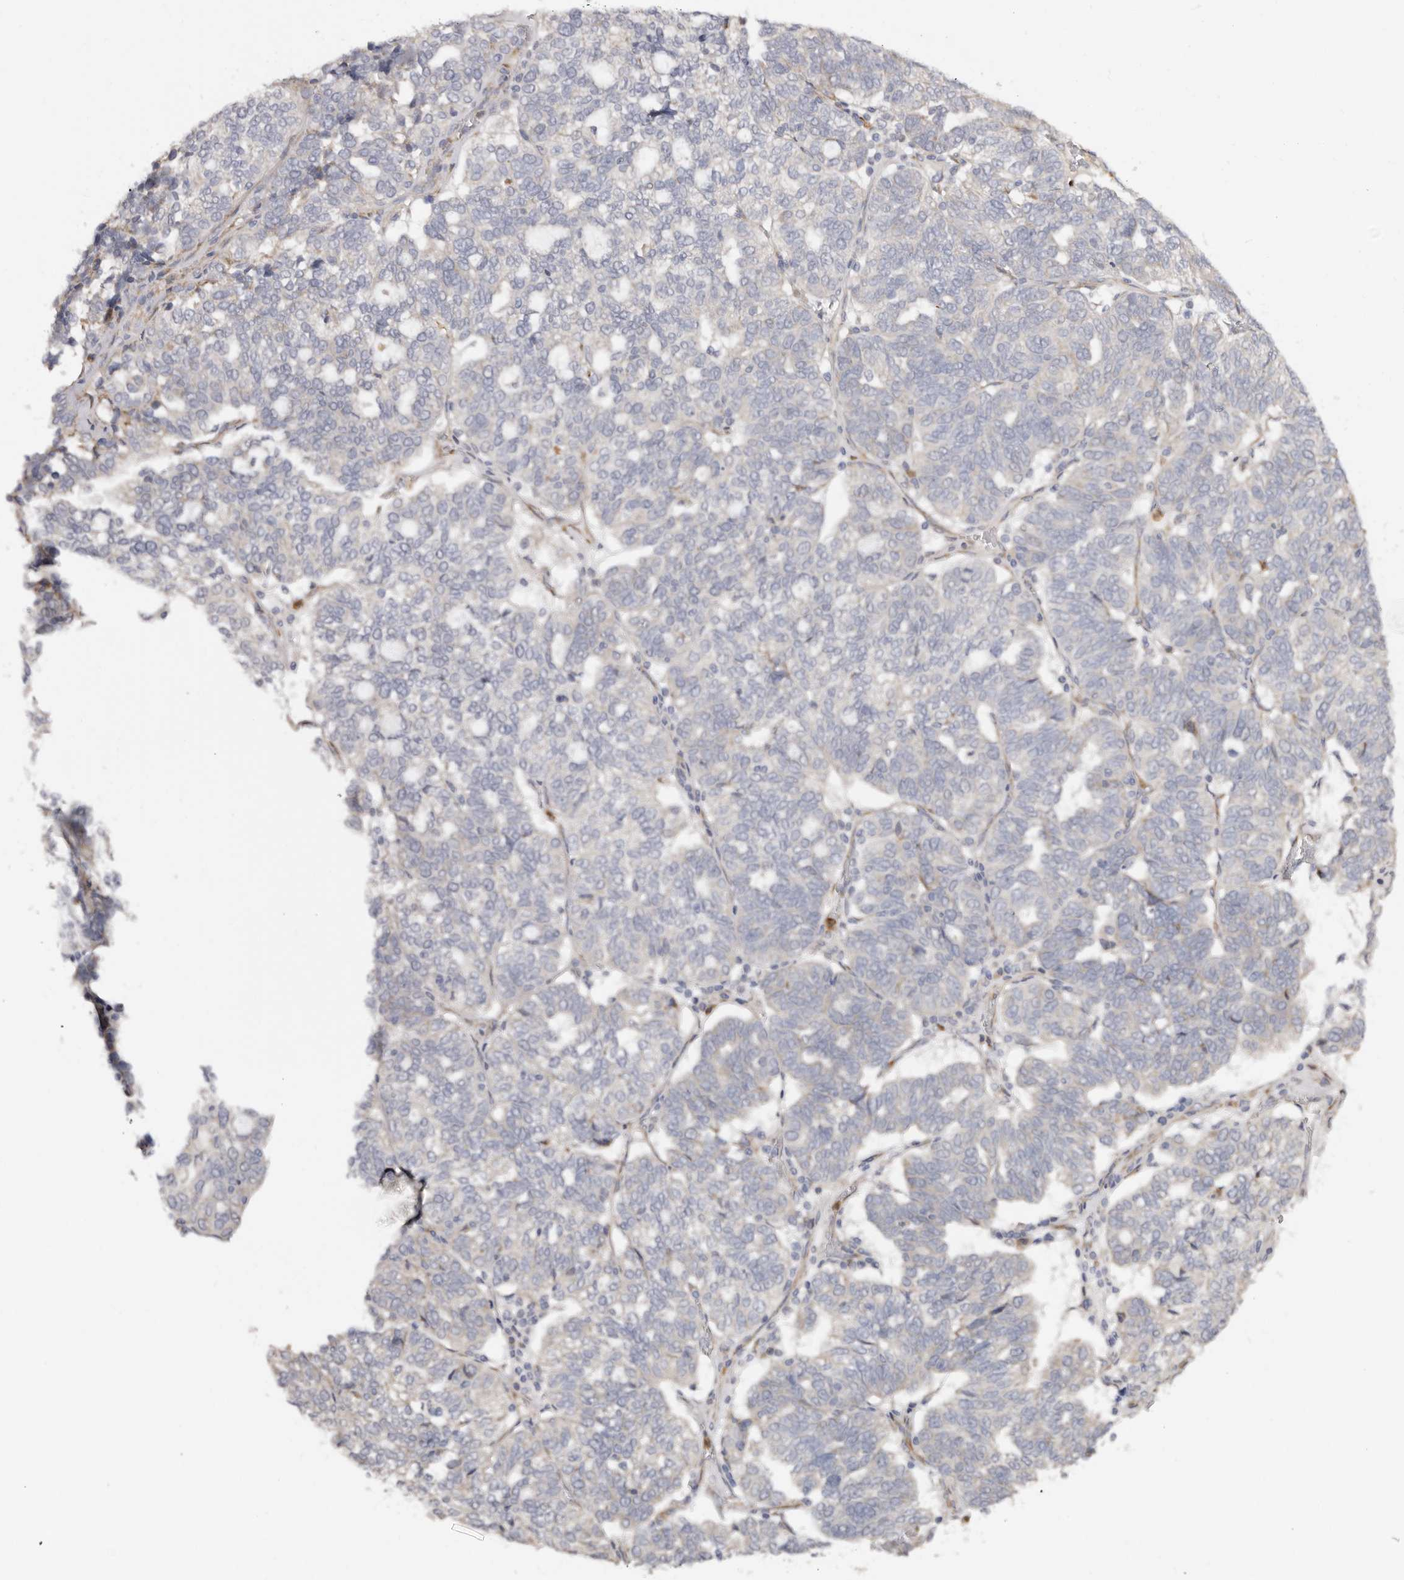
{"staining": {"intensity": "negative", "quantity": "none", "location": "none"}, "tissue": "ovarian cancer", "cell_type": "Tumor cells", "image_type": "cancer", "snomed": [{"axis": "morphology", "description": "Cystadenocarcinoma, serous, NOS"}, {"axis": "topography", "description": "Ovary"}], "caption": "Immunohistochemistry (IHC) histopathology image of neoplastic tissue: human ovarian serous cystadenocarcinoma stained with DAB shows no significant protein expression in tumor cells.", "gene": "BCL2L15", "patient": {"sex": "female", "age": 59}}